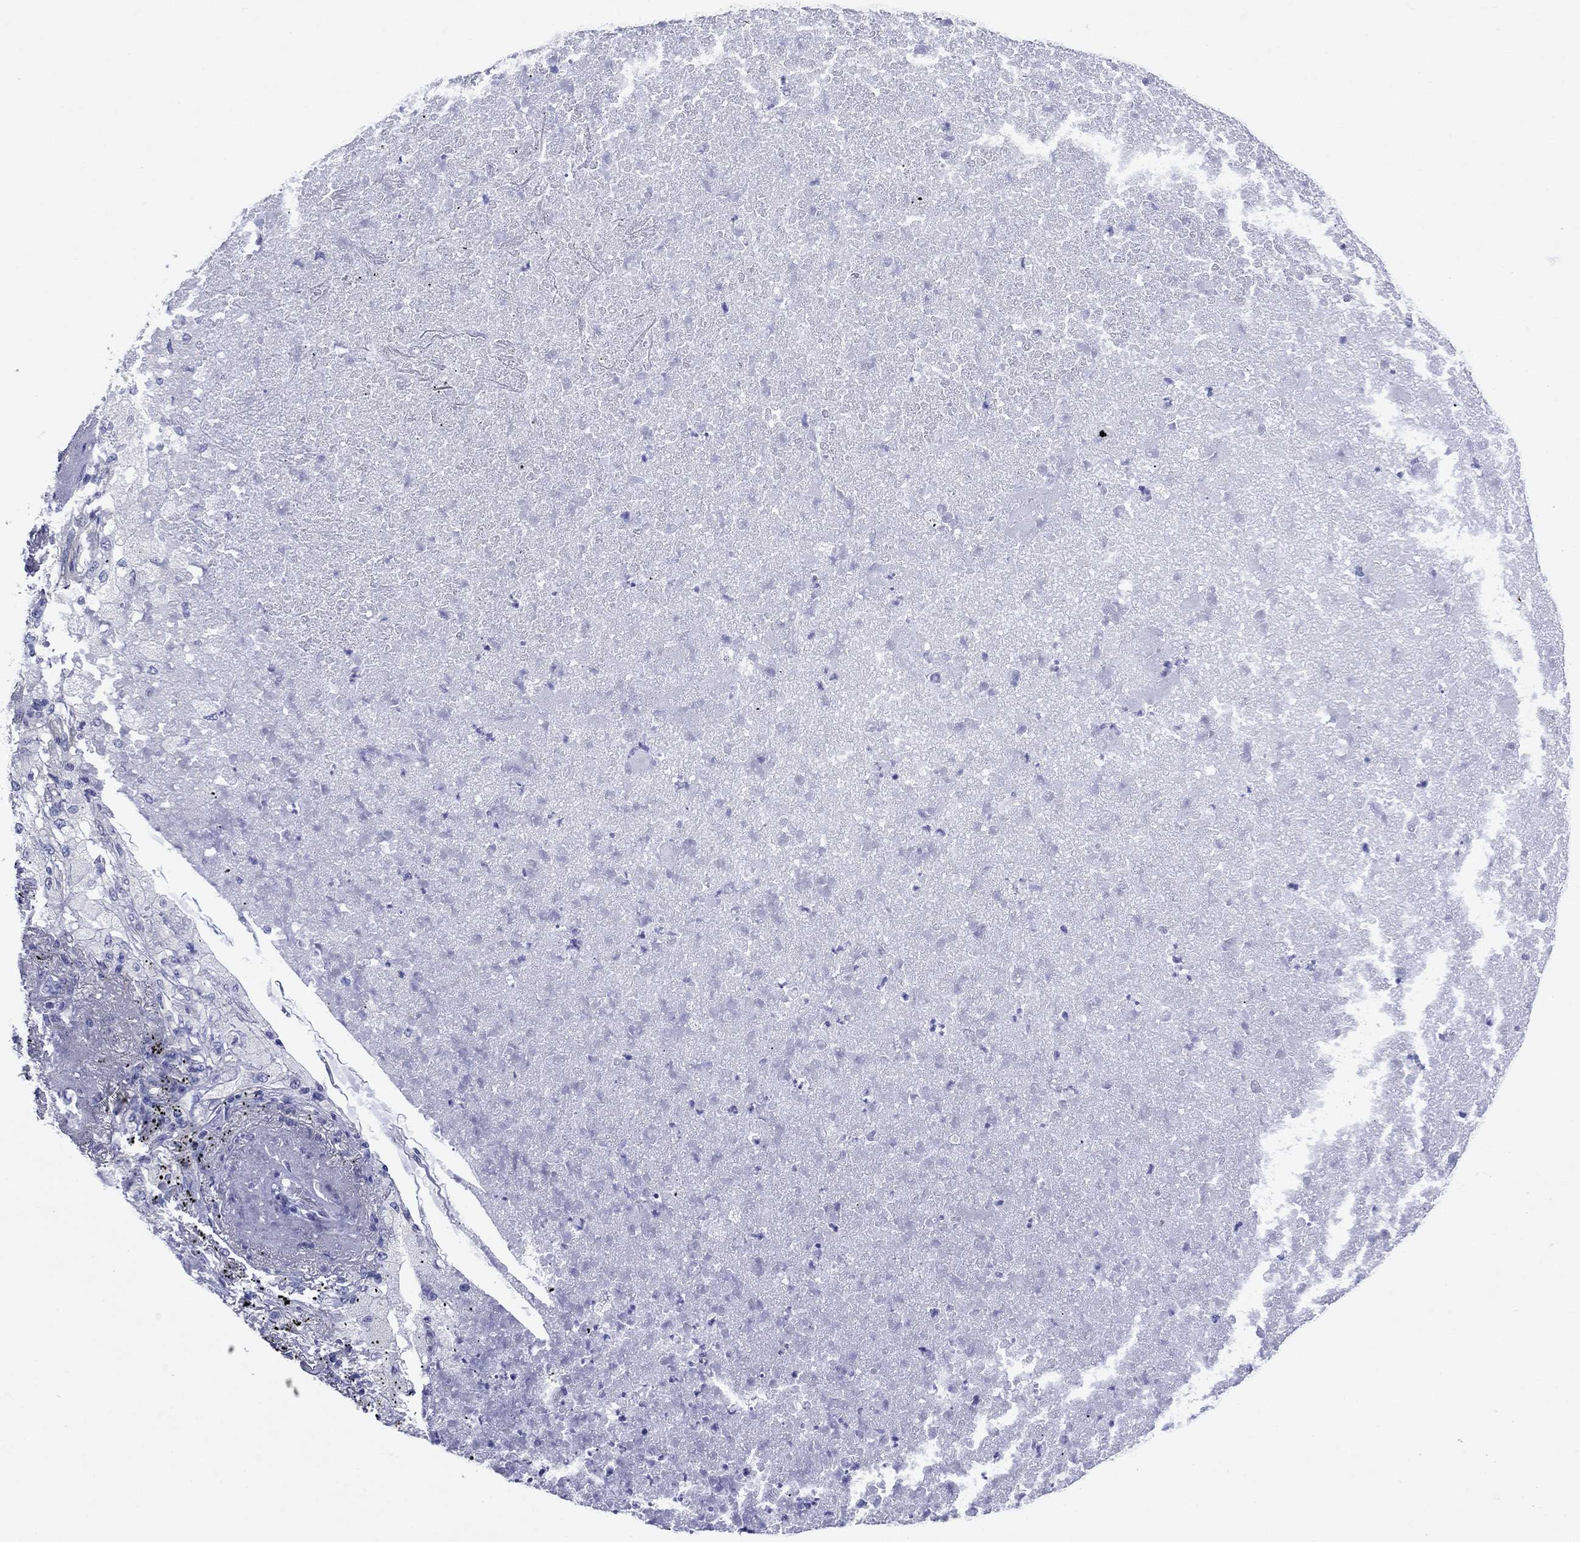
{"staining": {"intensity": "negative", "quantity": "none", "location": "none"}, "tissue": "lung cancer", "cell_type": "Tumor cells", "image_type": "cancer", "snomed": [{"axis": "morphology", "description": "Adenocarcinoma, NOS"}, {"axis": "topography", "description": "Lung"}], "caption": "This is an IHC micrograph of lung cancer (adenocarcinoma). There is no staining in tumor cells.", "gene": "SULT2B1", "patient": {"sex": "female", "age": 73}}